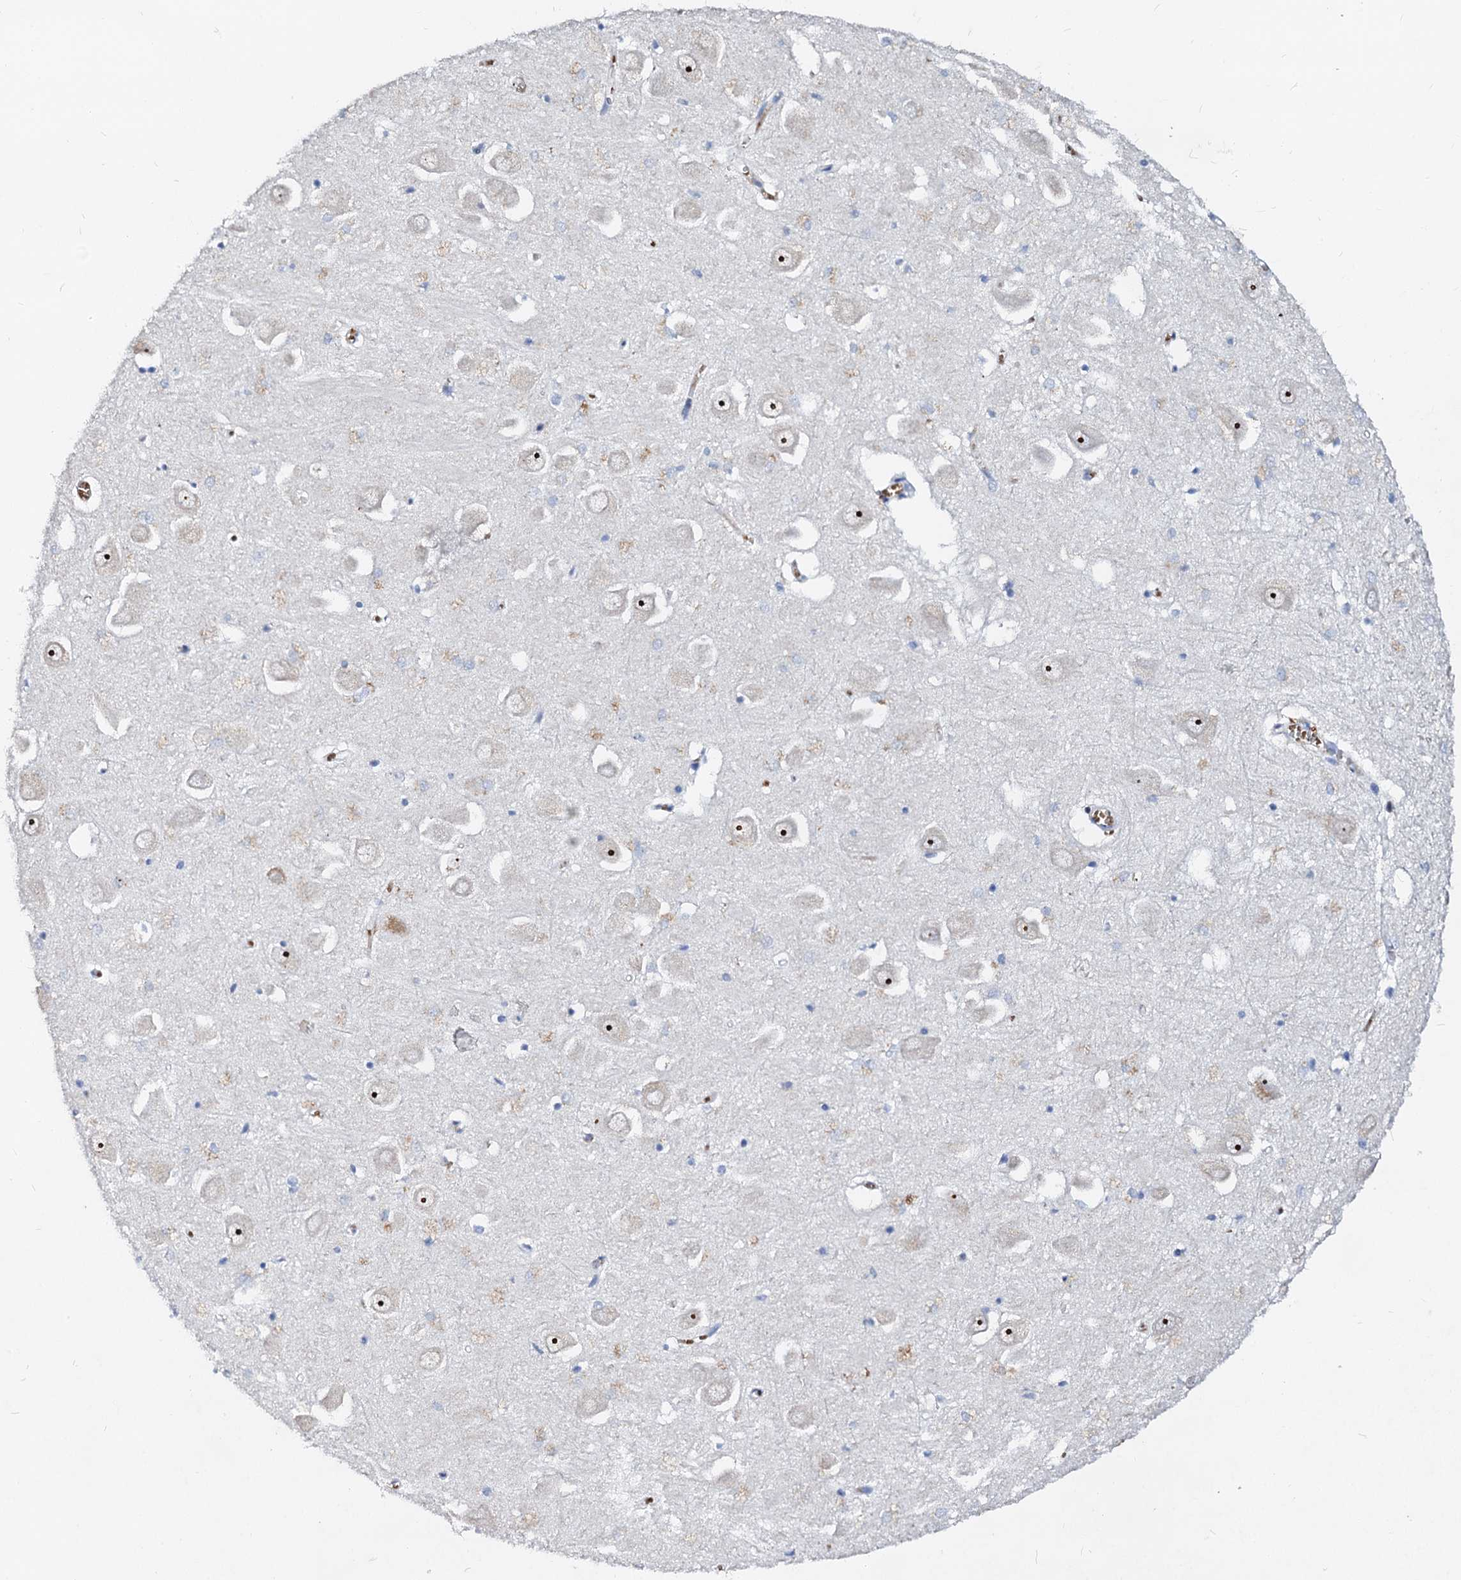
{"staining": {"intensity": "negative", "quantity": "none", "location": "none"}, "tissue": "hippocampus", "cell_type": "Glial cells", "image_type": "normal", "snomed": [{"axis": "morphology", "description": "Normal tissue, NOS"}, {"axis": "topography", "description": "Hippocampus"}], "caption": "Immunohistochemistry photomicrograph of unremarkable hippocampus: hippocampus stained with DAB (3,3'-diaminobenzidine) demonstrates no significant protein expression in glial cells. The staining is performed using DAB (3,3'-diaminobenzidine) brown chromogen with nuclei counter-stained in using hematoxylin.", "gene": "RAB27A", "patient": {"sex": "male", "age": 70}}